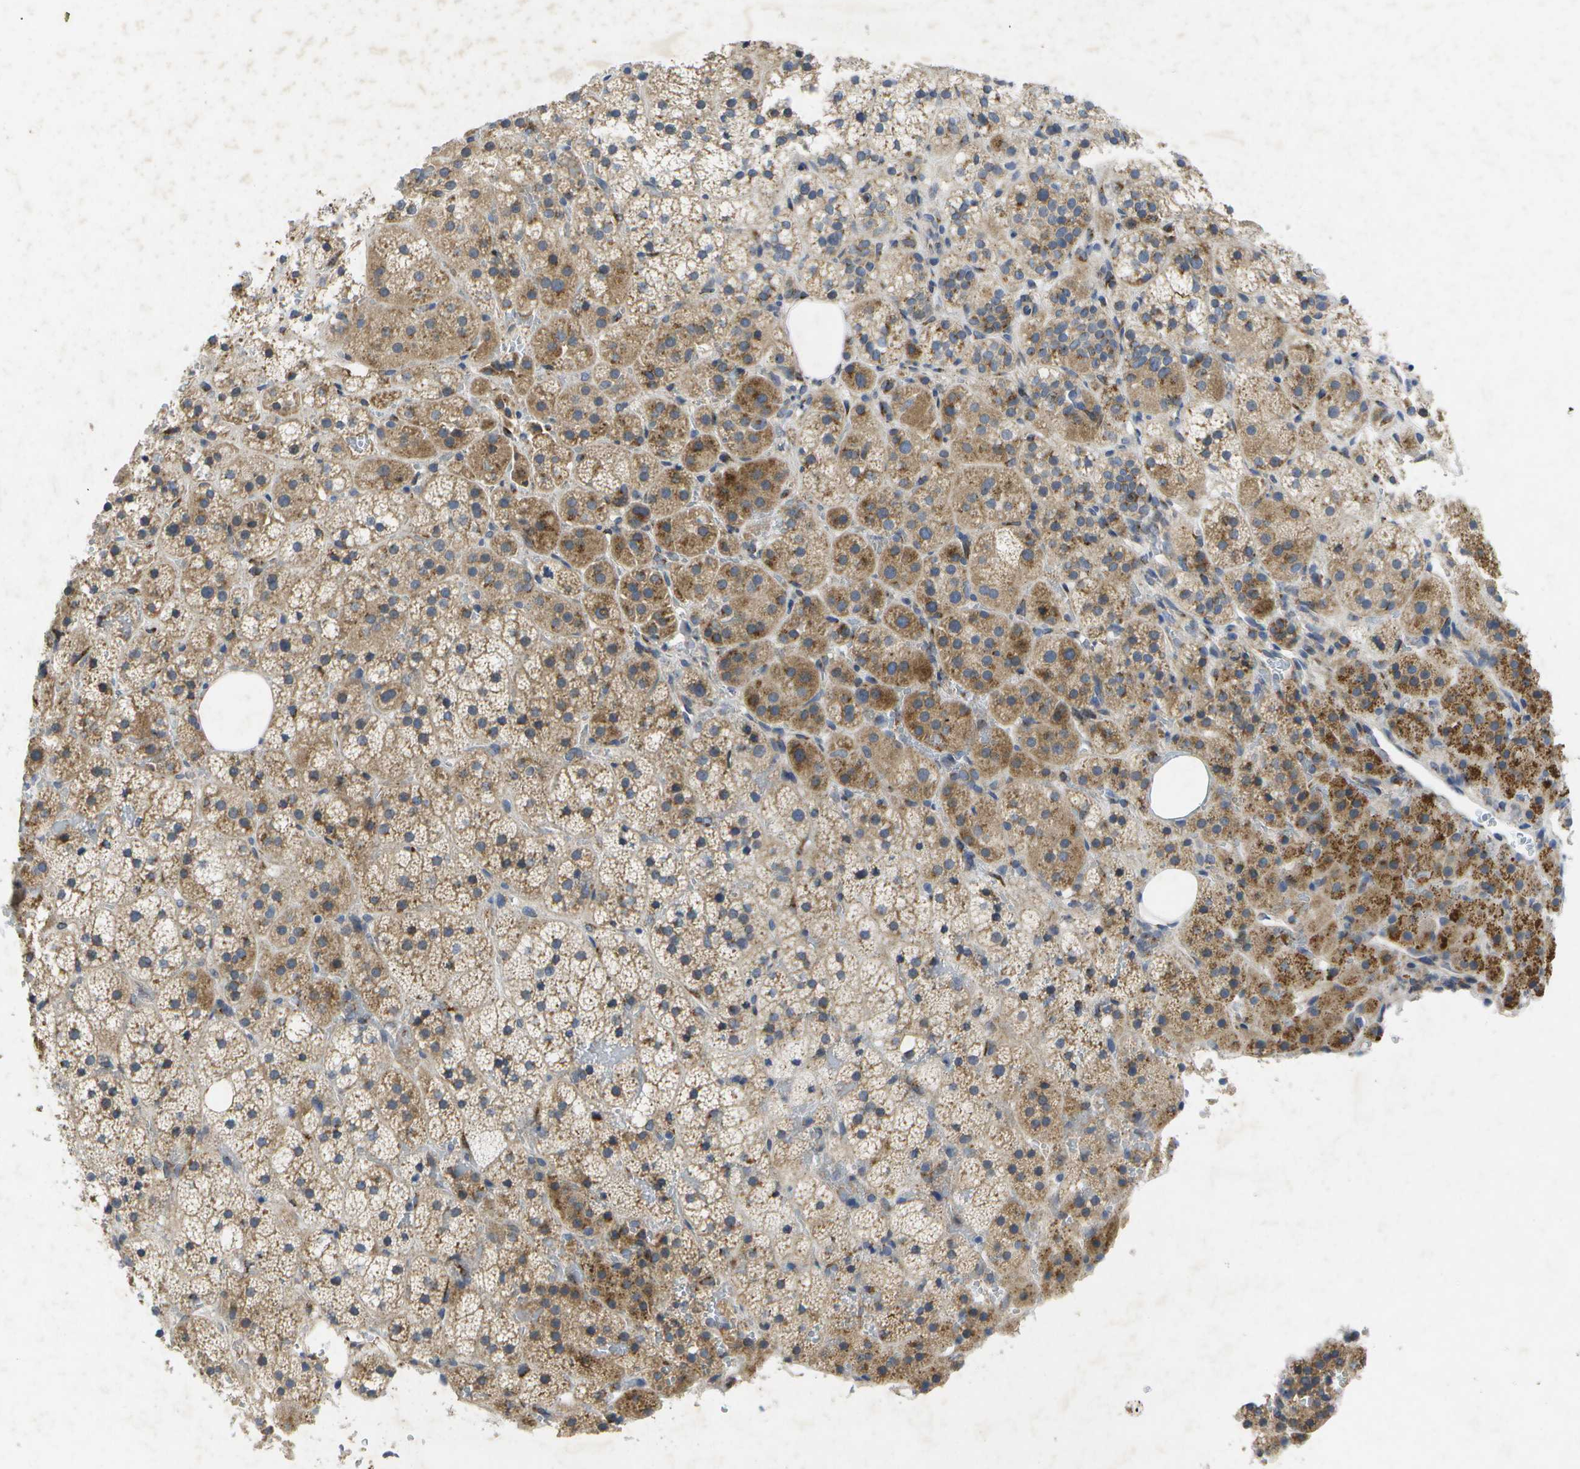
{"staining": {"intensity": "moderate", "quantity": ">75%", "location": "cytoplasmic/membranous"}, "tissue": "adrenal gland", "cell_type": "Glandular cells", "image_type": "normal", "snomed": [{"axis": "morphology", "description": "Normal tissue, NOS"}, {"axis": "topography", "description": "Adrenal gland"}], "caption": "Immunohistochemical staining of normal adrenal gland demonstrates >75% levels of moderate cytoplasmic/membranous protein expression in approximately >75% of glandular cells.", "gene": "KDELR1", "patient": {"sex": "female", "age": 59}}